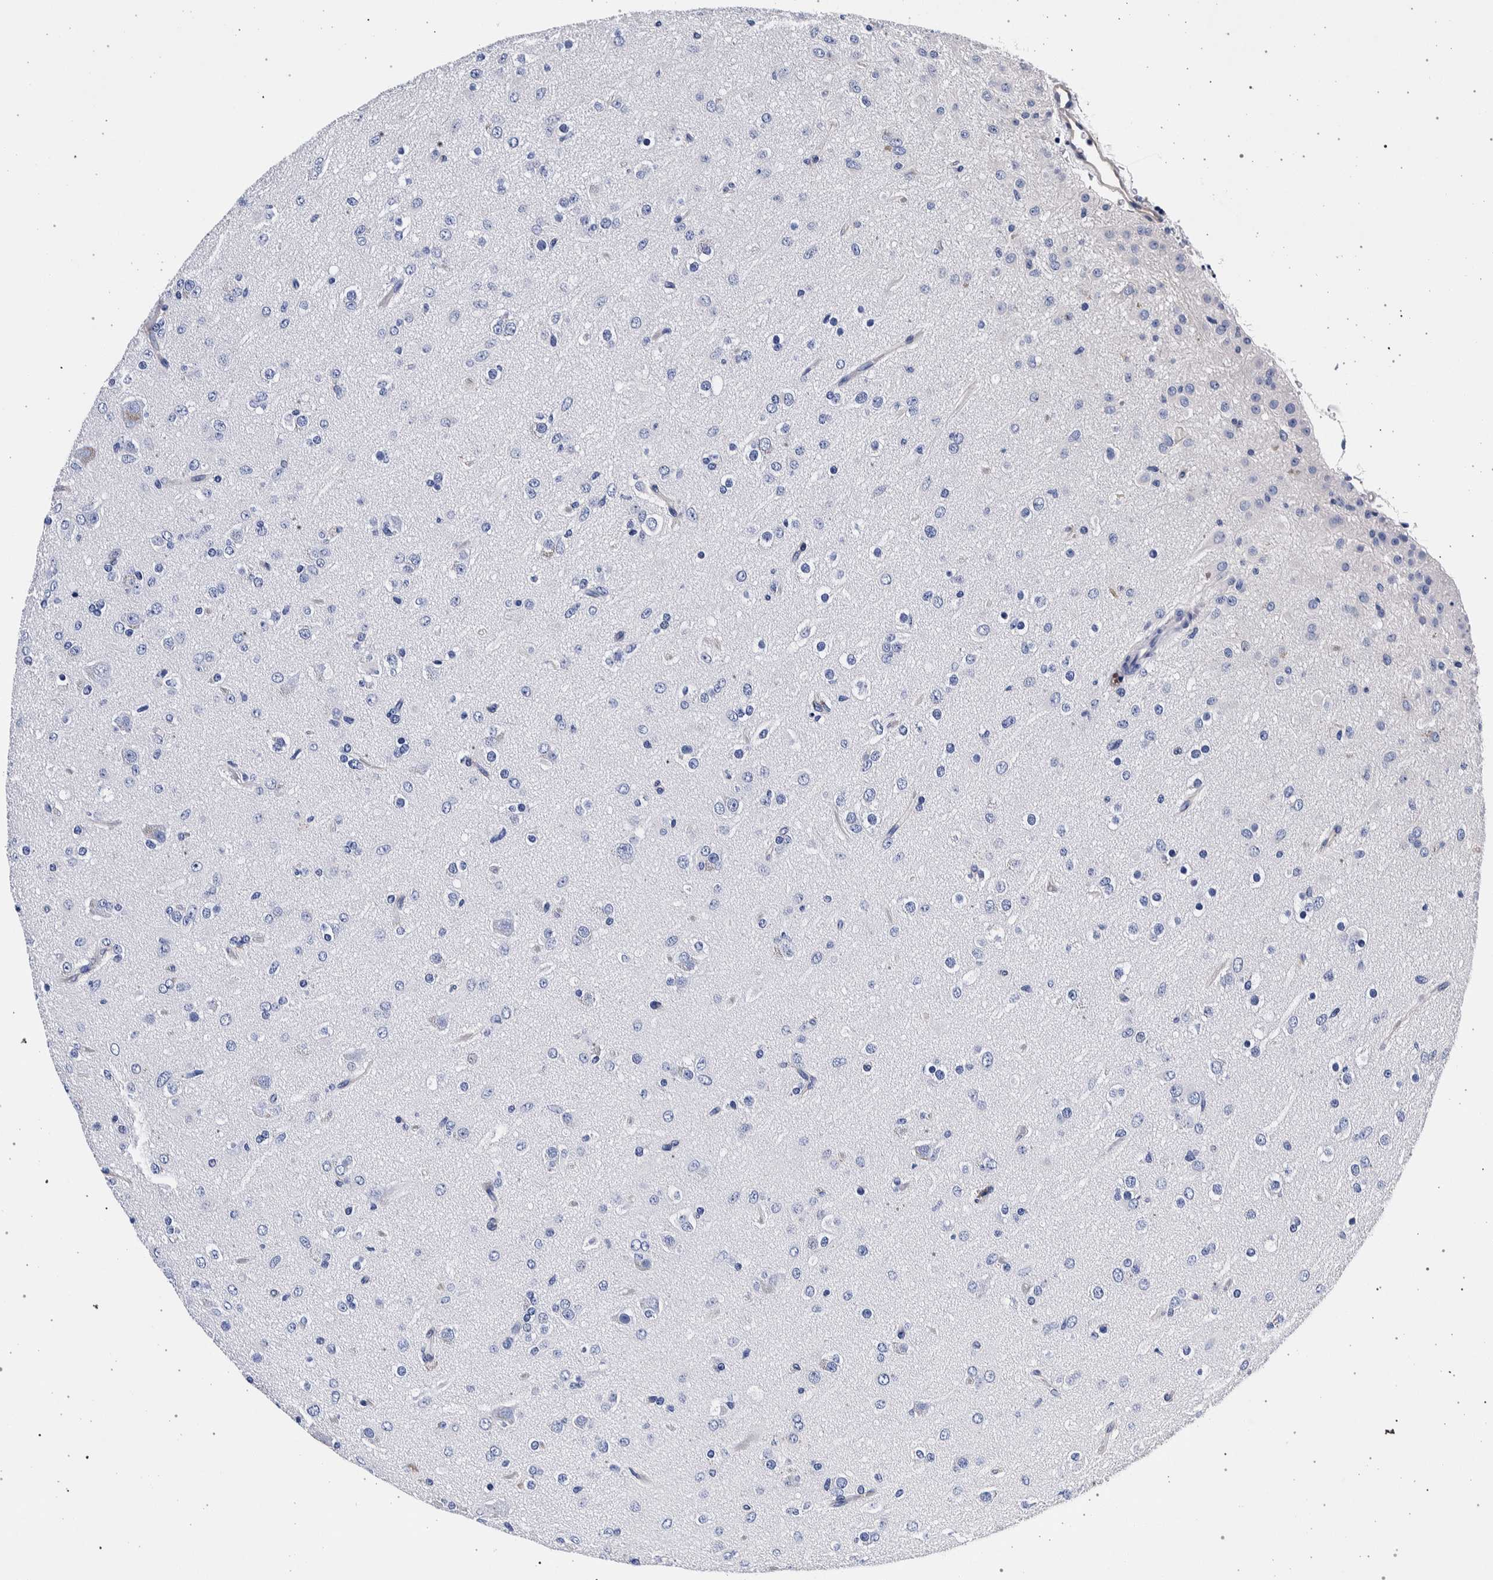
{"staining": {"intensity": "negative", "quantity": "none", "location": "none"}, "tissue": "glioma", "cell_type": "Tumor cells", "image_type": "cancer", "snomed": [{"axis": "morphology", "description": "Glioma, malignant, Low grade"}, {"axis": "topography", "description": "Brain"}], "caption": "Glioma stained for a protein using IHC reveals no positivity tumor cells.", "gene": "NIBAN2", "patient": {"sex": "male", "age": 65}}